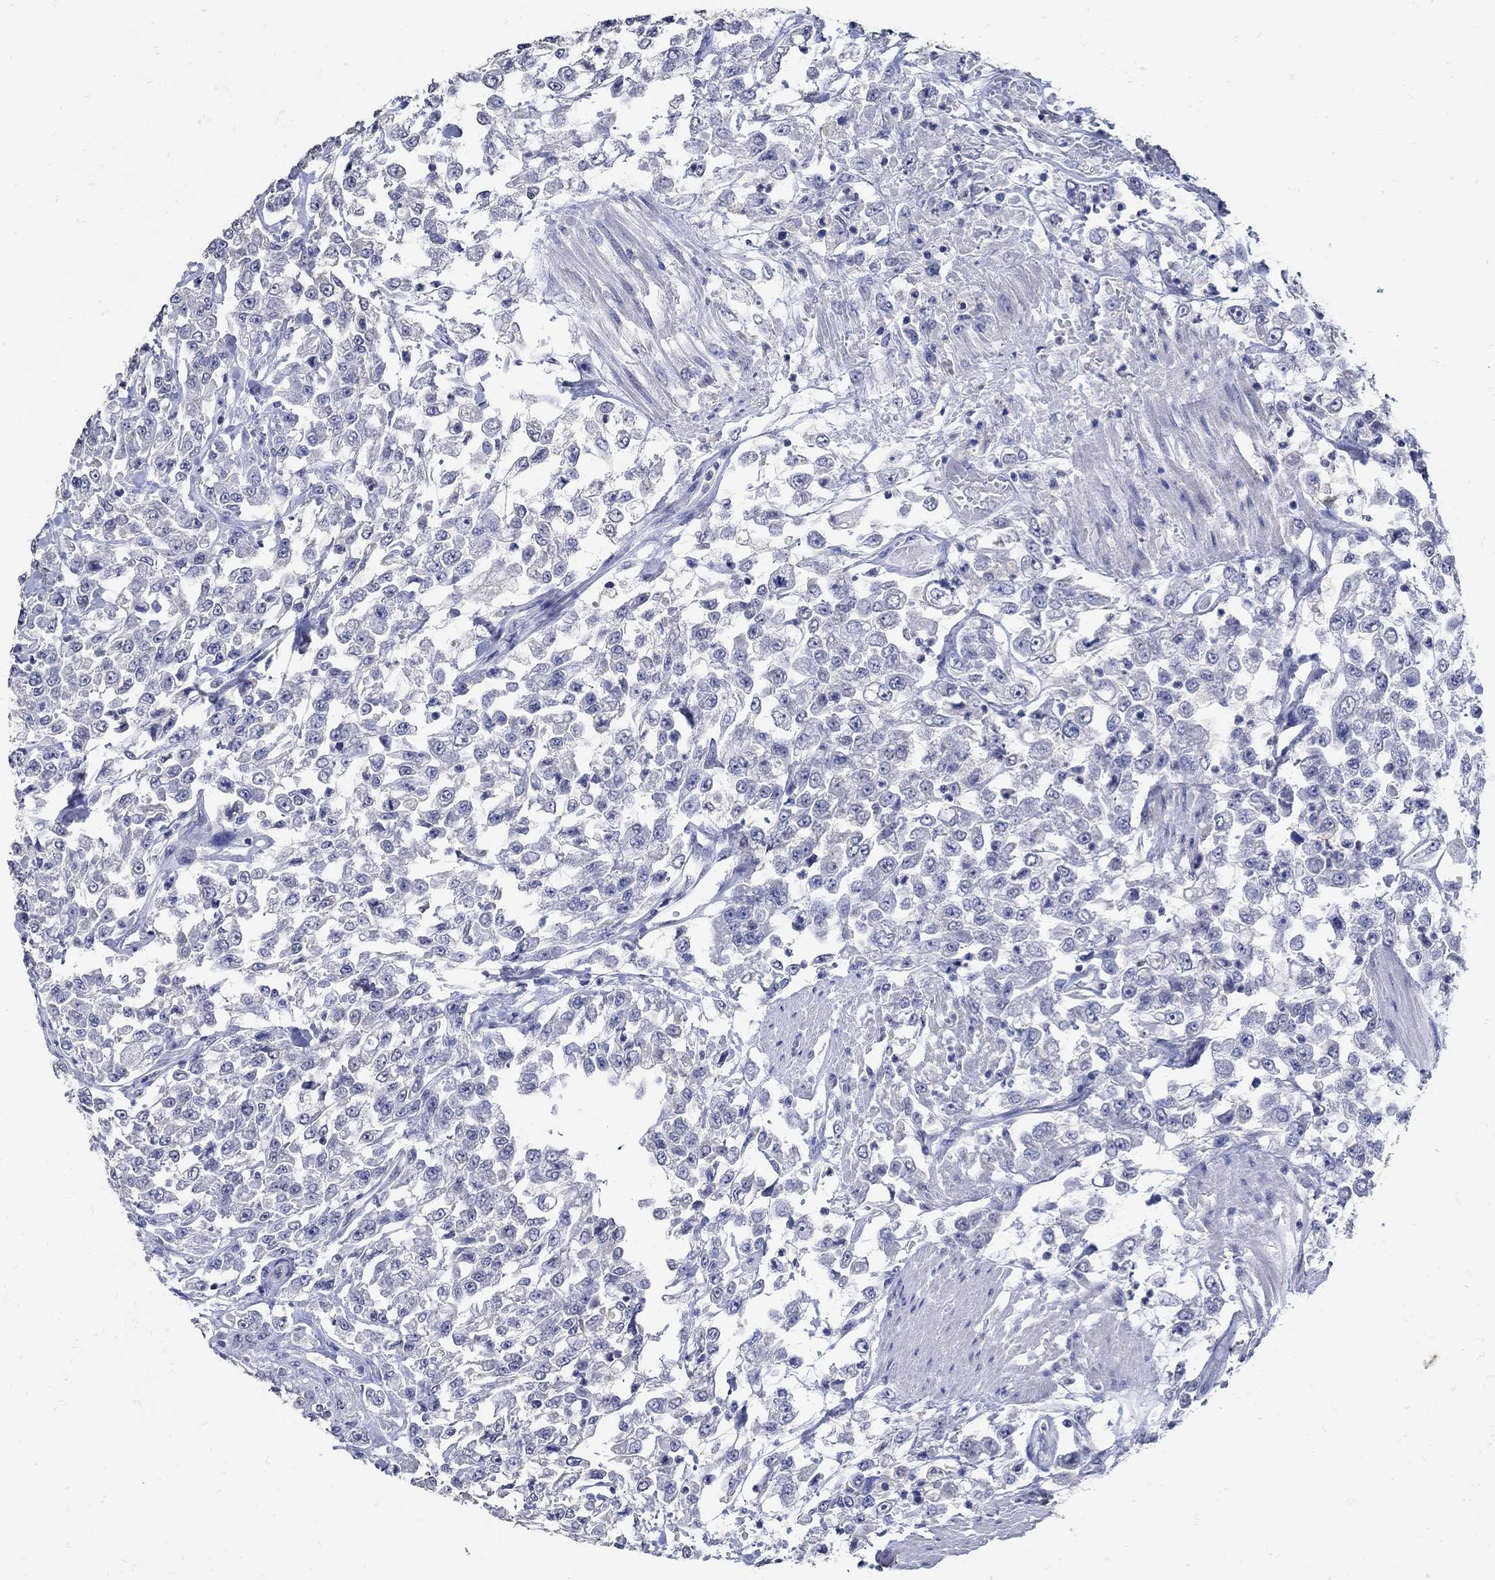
{"staining": {"intensity": "negative", "quantity": "none", "location": "none"}, "tissue": "urothelial cancer", "cell_type": "Tumor cells", "image_type": "cancer", "snomed": [{"axis": "morphology", "description": "Urothelial carcinoma, High grade"}, {"axis": "topography", "description": "Urinary bladder"}], "caption": "Immunohistochemical staining of human urothelial cancer reveals no significant expression in tumor cells. (Stains: DAB (3,3'-diaminobenzidine) immunohistochemistry with hematoxylin counter stain, Microscopy: brightfield microscopy at high magnification).", "gene": "KCNN3", "patient": {"sex": "male", "age": 46}}